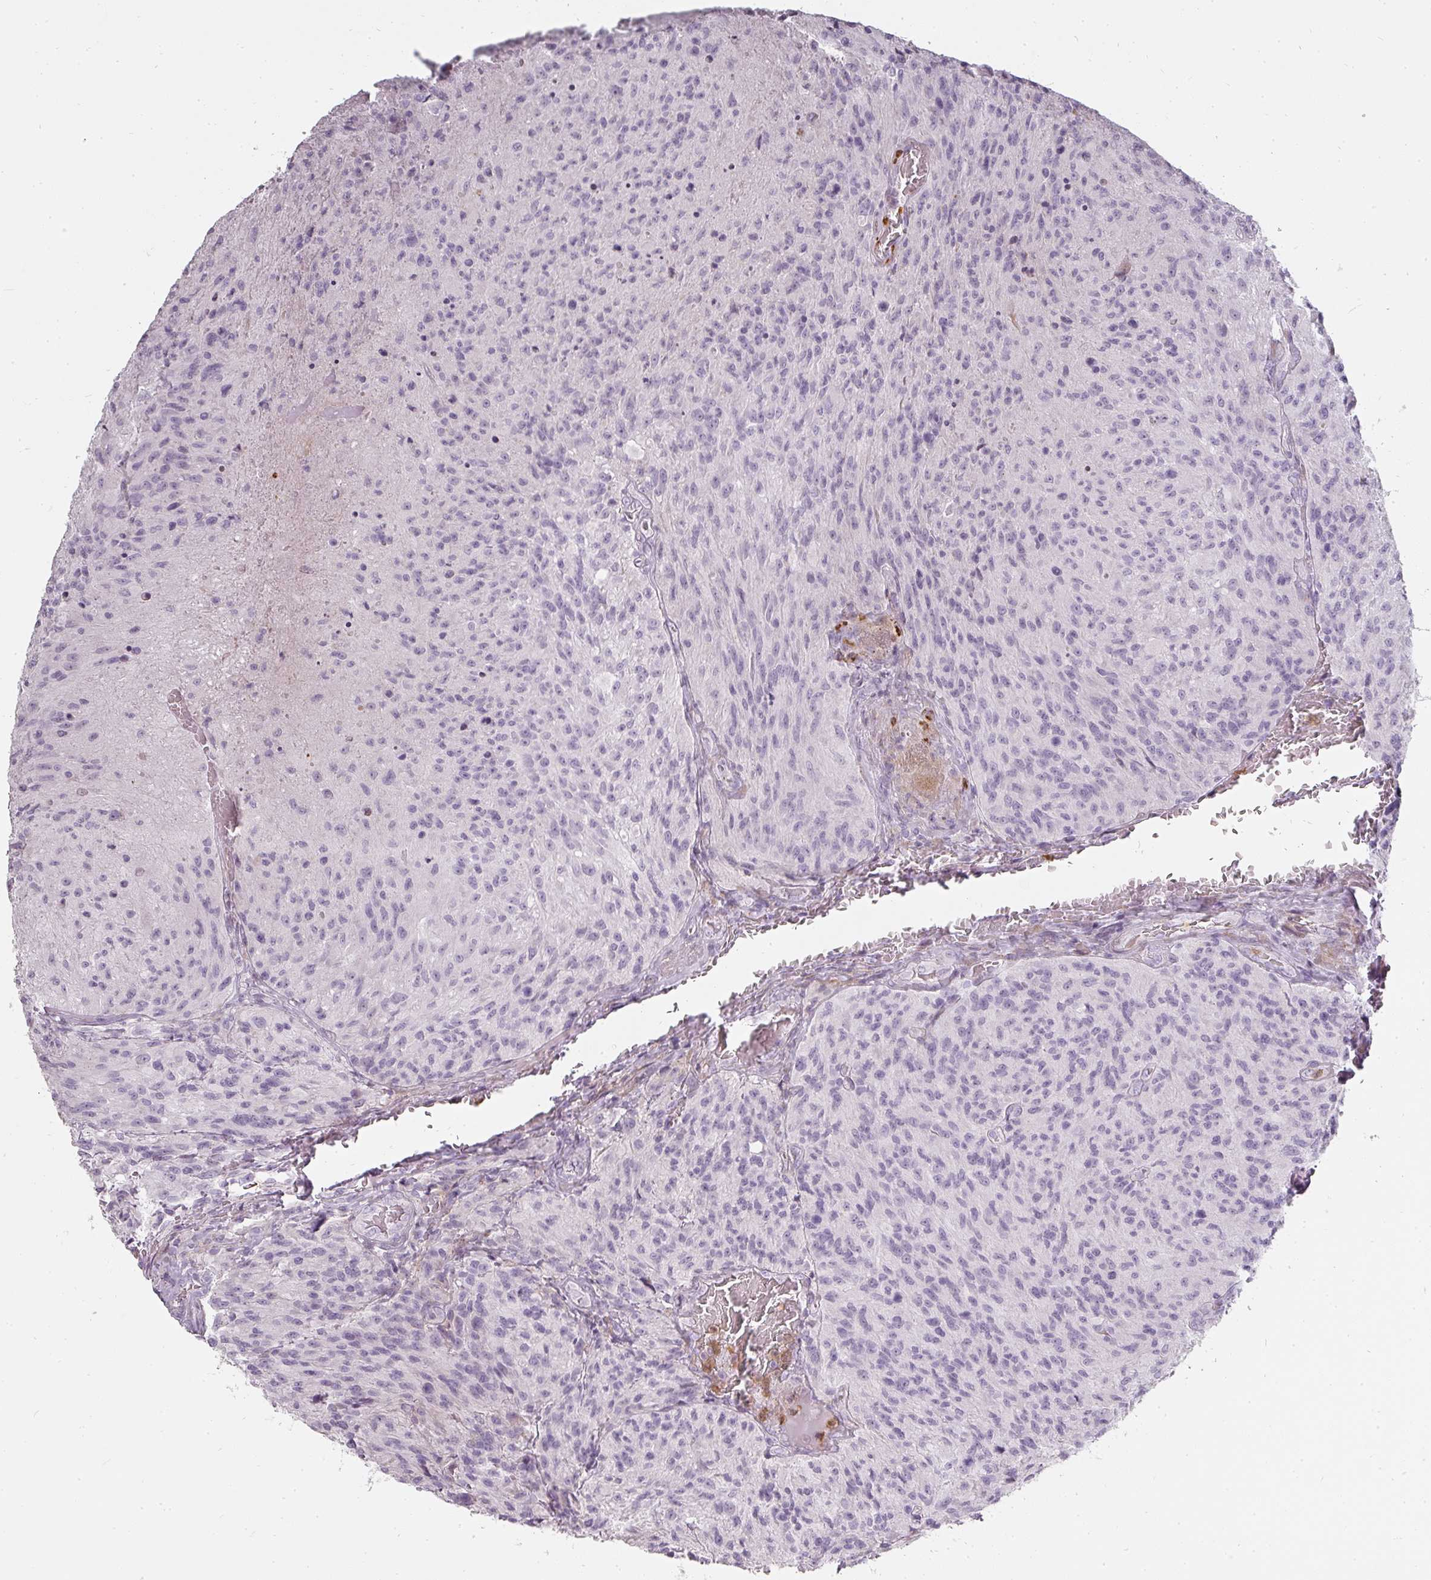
{"staining": {"intensity": "negative", "quantity": "none", "location": "none"}, "tissue": "glioma", "cell_type": "Tumor cells", "image_type": "cancer", "snomed": [{"axis": "morphology", "description": "Normal tissue, NOS"}, {"axis": "morphology", "description": "Glioma, malignant, High grade"}, {"axis": "topography", "description": "Cerebral cortex"}], "caption": "The image shows no staining of tumor cells in glioma.", "gene": "BIK", "patient": {"sex": "male", "age": 56}}